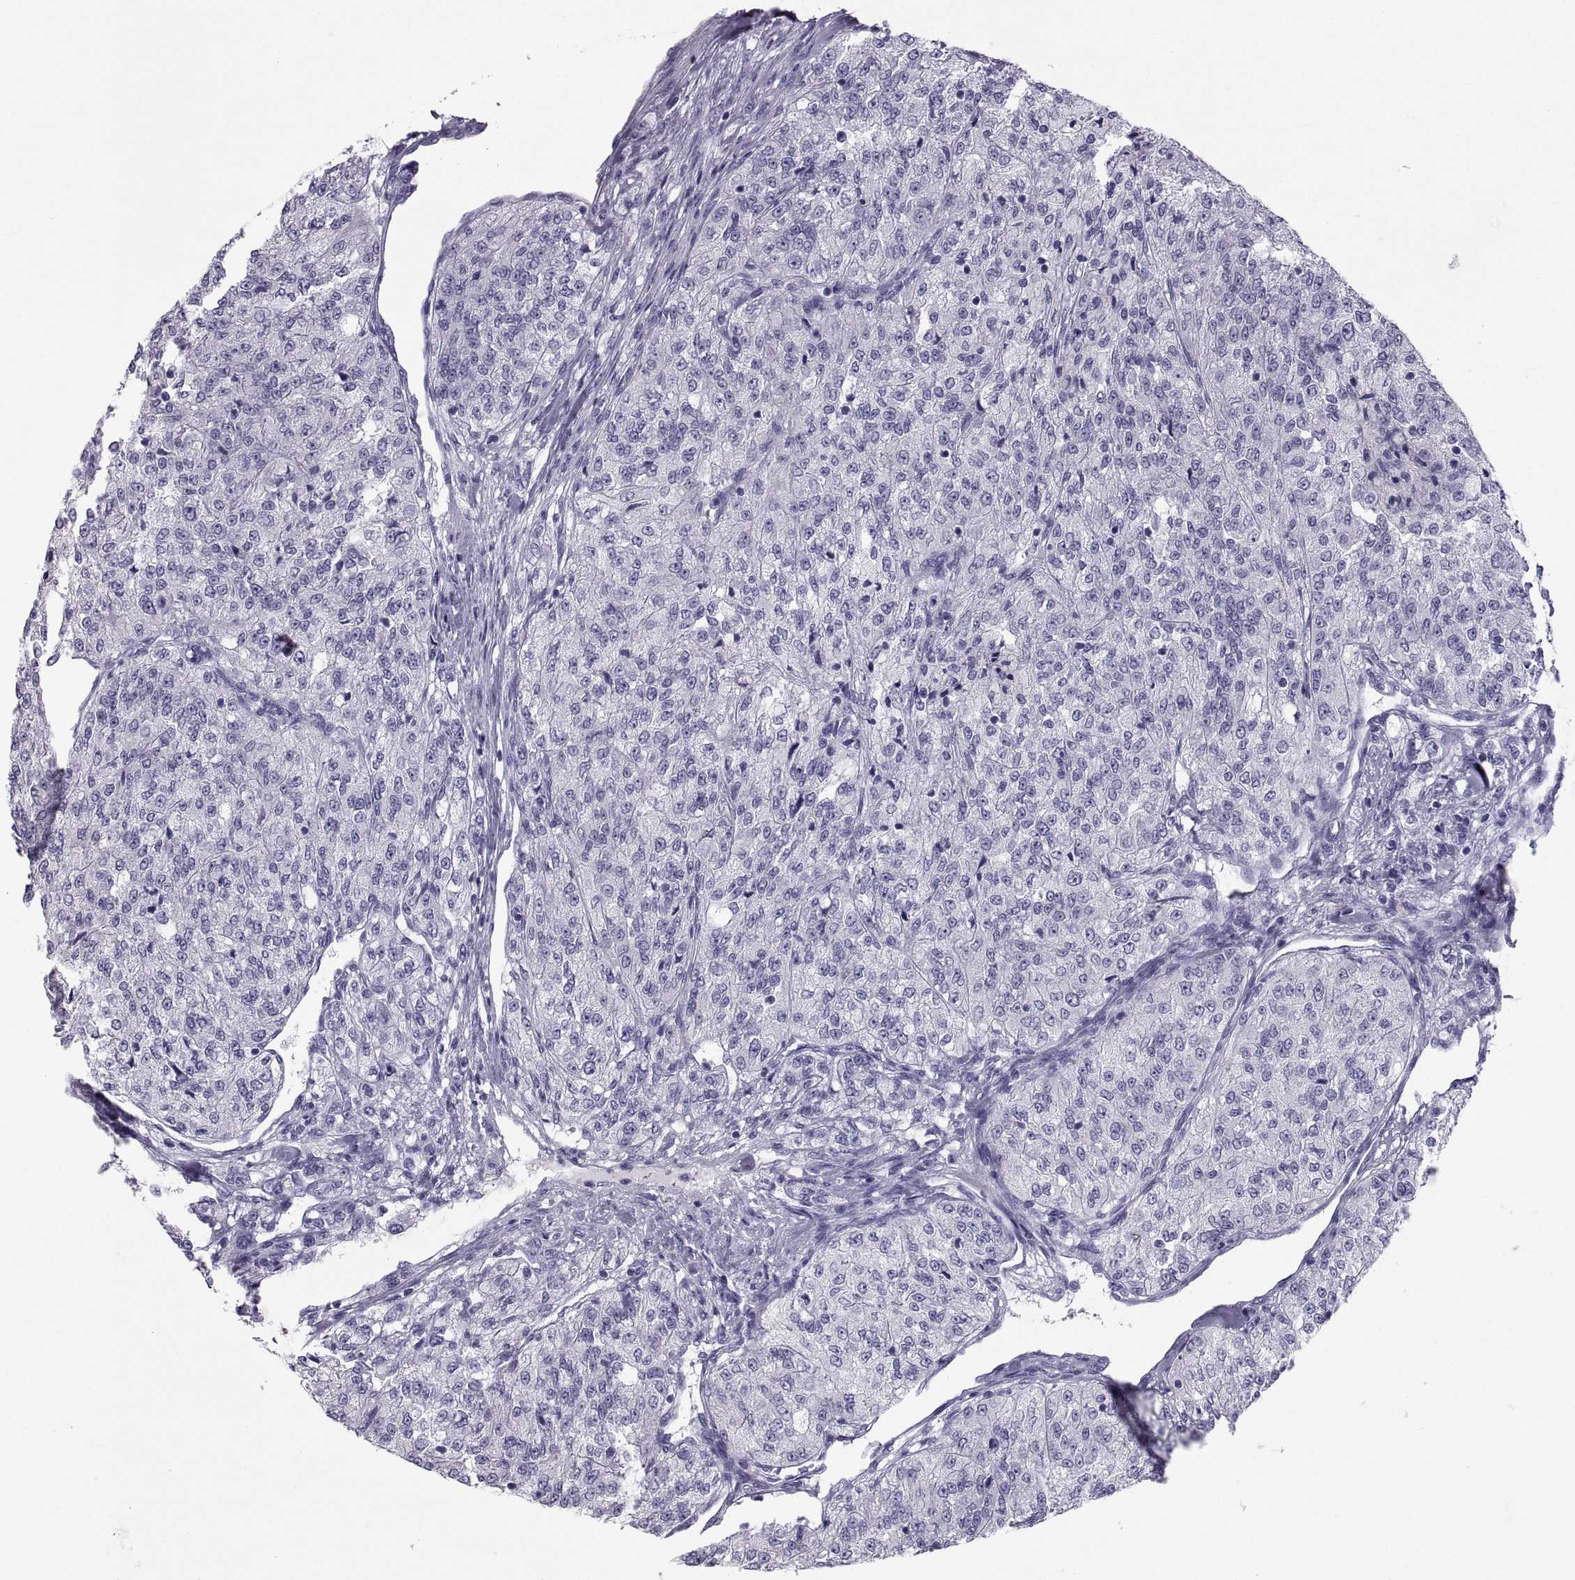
{"staining": {"intensity": "negative", "quantity": "none", "location": "none"}, "tissue": "renal cancer", "cell_type": "Tumor cells", "image_type": "cancer", "snomed": [{"axis": "morphology", "description": "Adenocarcinoma, NOS"}, {"axis": "topography", "description": "Kidney"}], "caption": "Adenocarcinoma (renal) stained for a protein using immunohistochemistry demonstrates no expression tumor cells.", "gene": "PCSK1N", "patient": {"sex": "female", "age": 63}}